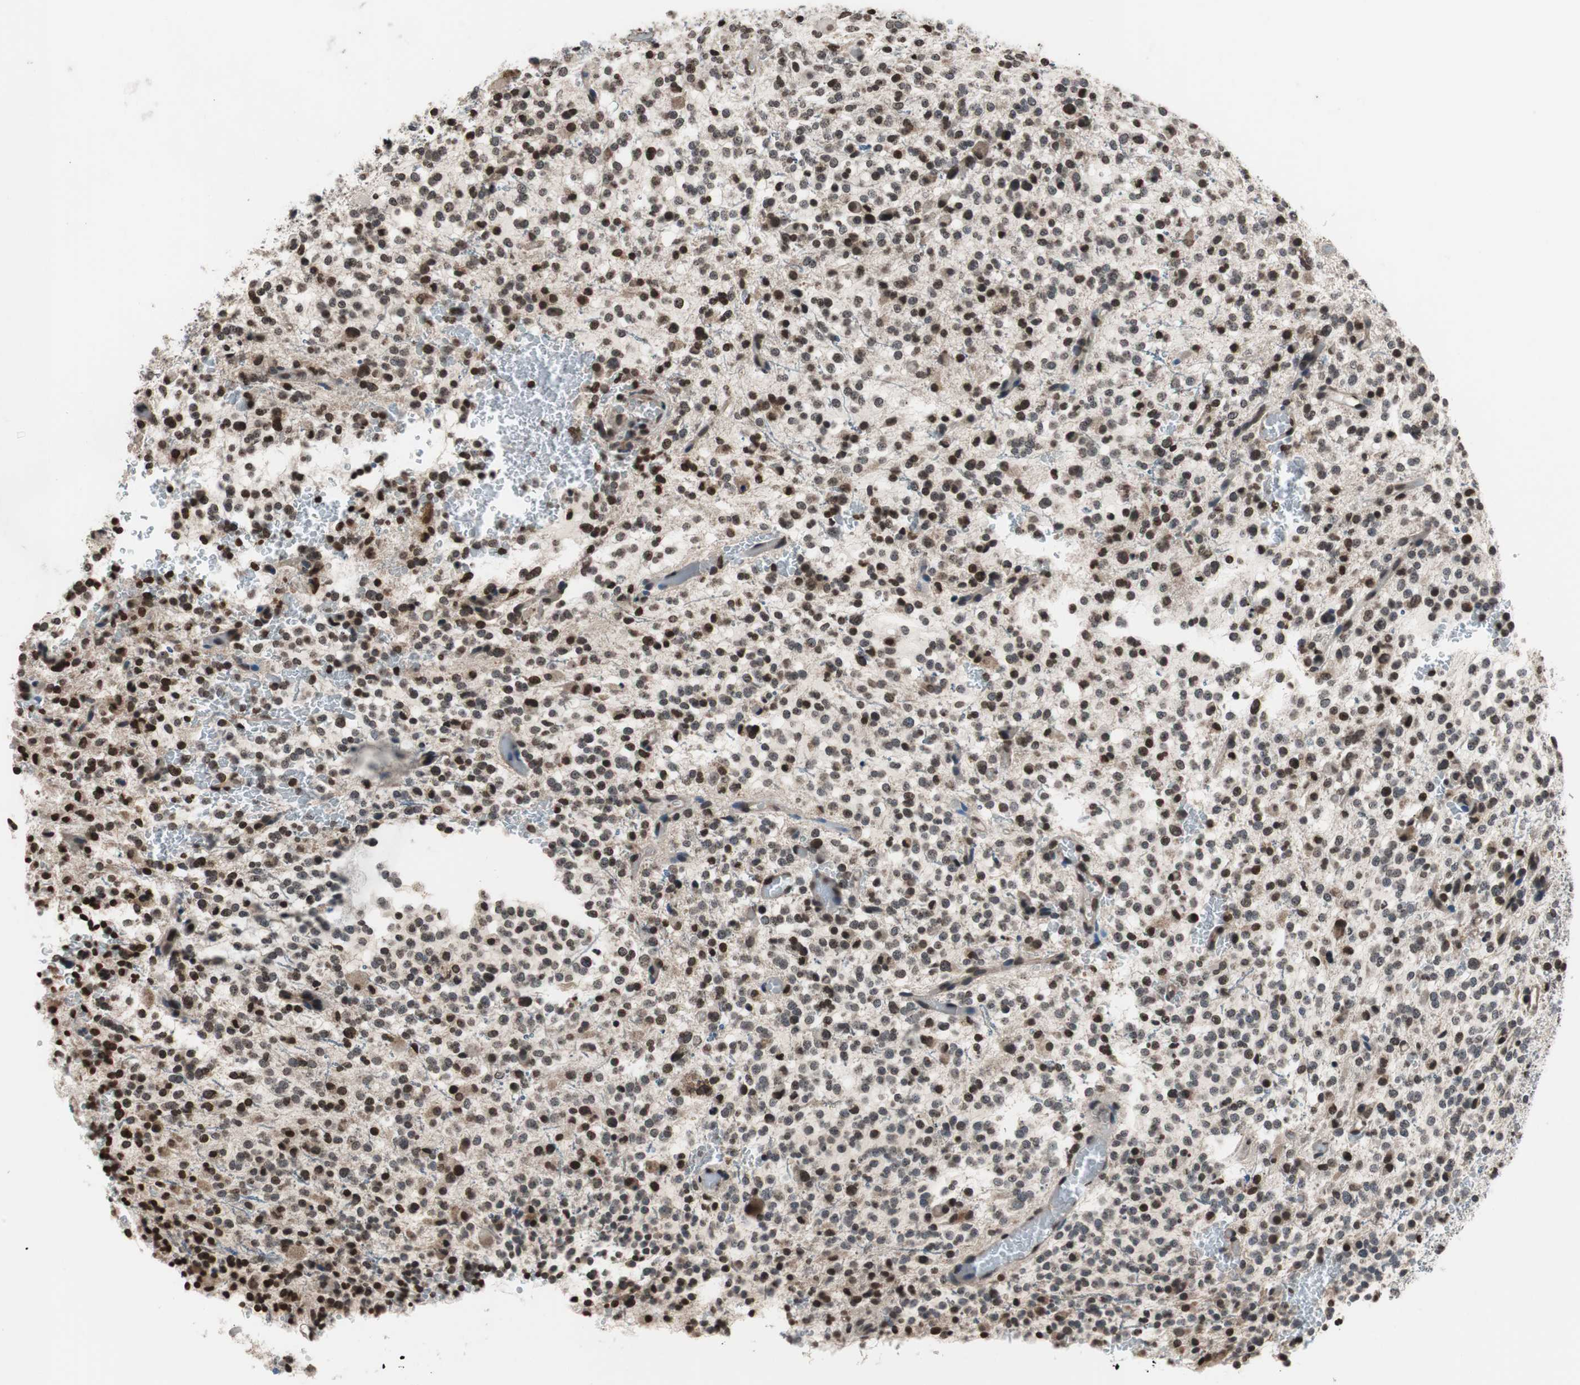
{"staining": {"intensity": "strong", "quantity": "25%-75%", "location": "nuclear"}, "tissue": "glioma", "cell_type": "Tumor cells", "image_type": "cancer", "snomed": [{"axis": "morphology", "description": "Glioma, malignant, High grade"}, {"axis": "topography", "description": "Brain"}], "caption": "Tumor cells reveal strong nuclear positivity in approximately 25%-75% of cells in glioma.", "gene": "RFC1", "patient": {"sex": "male", "age": 48}}